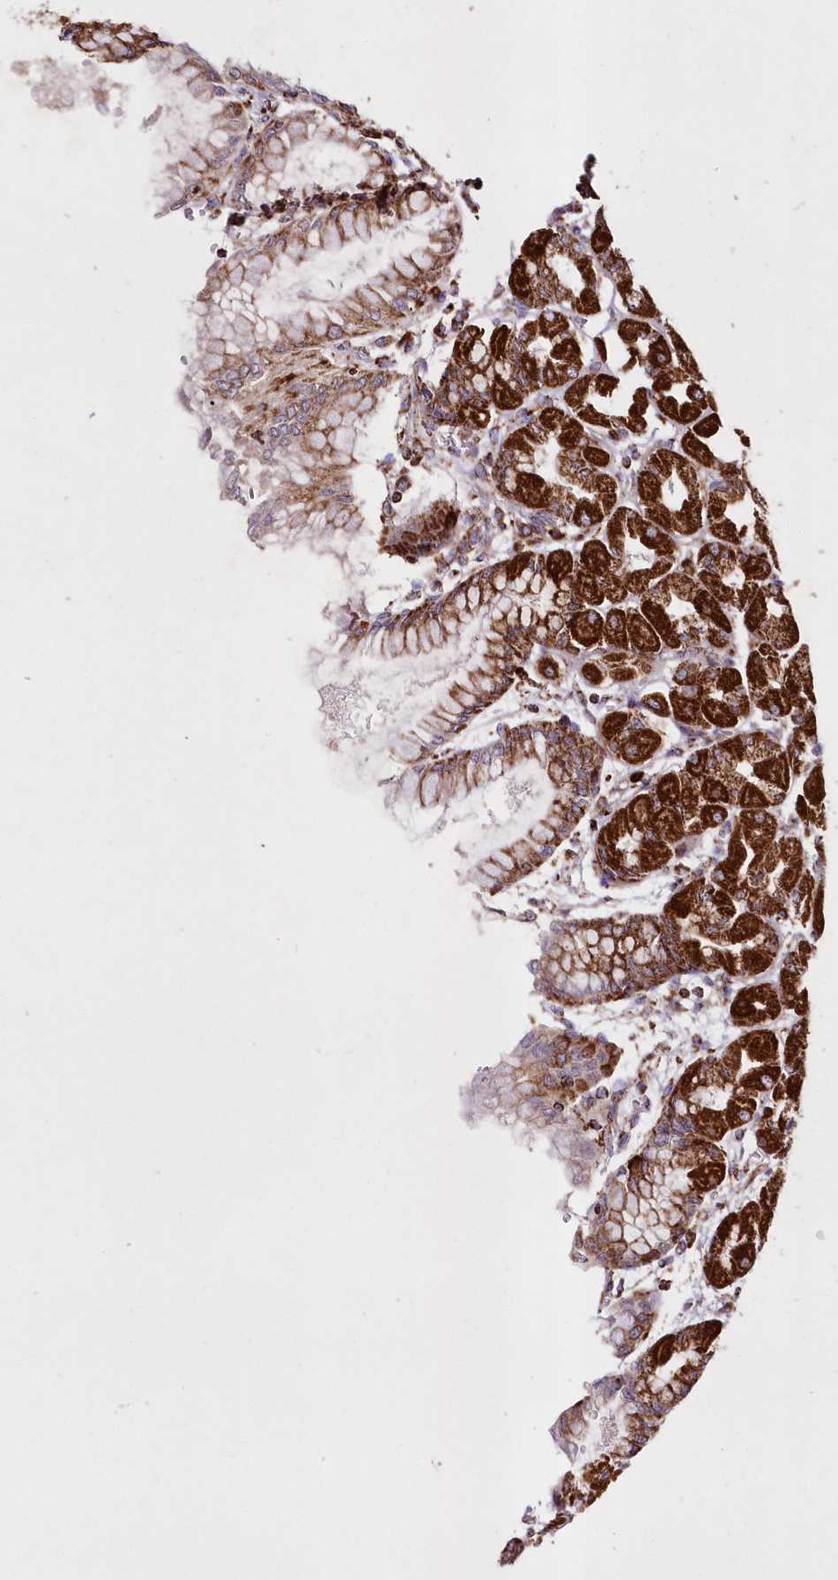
{"staining": {"intensity": "strong", "quantity": ">75%", "location": "cytoplasmic/membranous"}, "tissue": "stomach", "cell_type": "Glandular cells", "image_type": "normal", "snomed": [{"axis": "morphology", "description": "Normal tissue, NOS"}, {"axis": "topography", "description": "Stomach, upper"}], "caption": "A high-resolution photomicrograph shows IHC staining of benign stomach, which displays strong cytoplasmic/membranous positivity in about >75% of glandular cells.", "gene": "ASNSD1", "patient": {"sex": "female", "age": 56}}